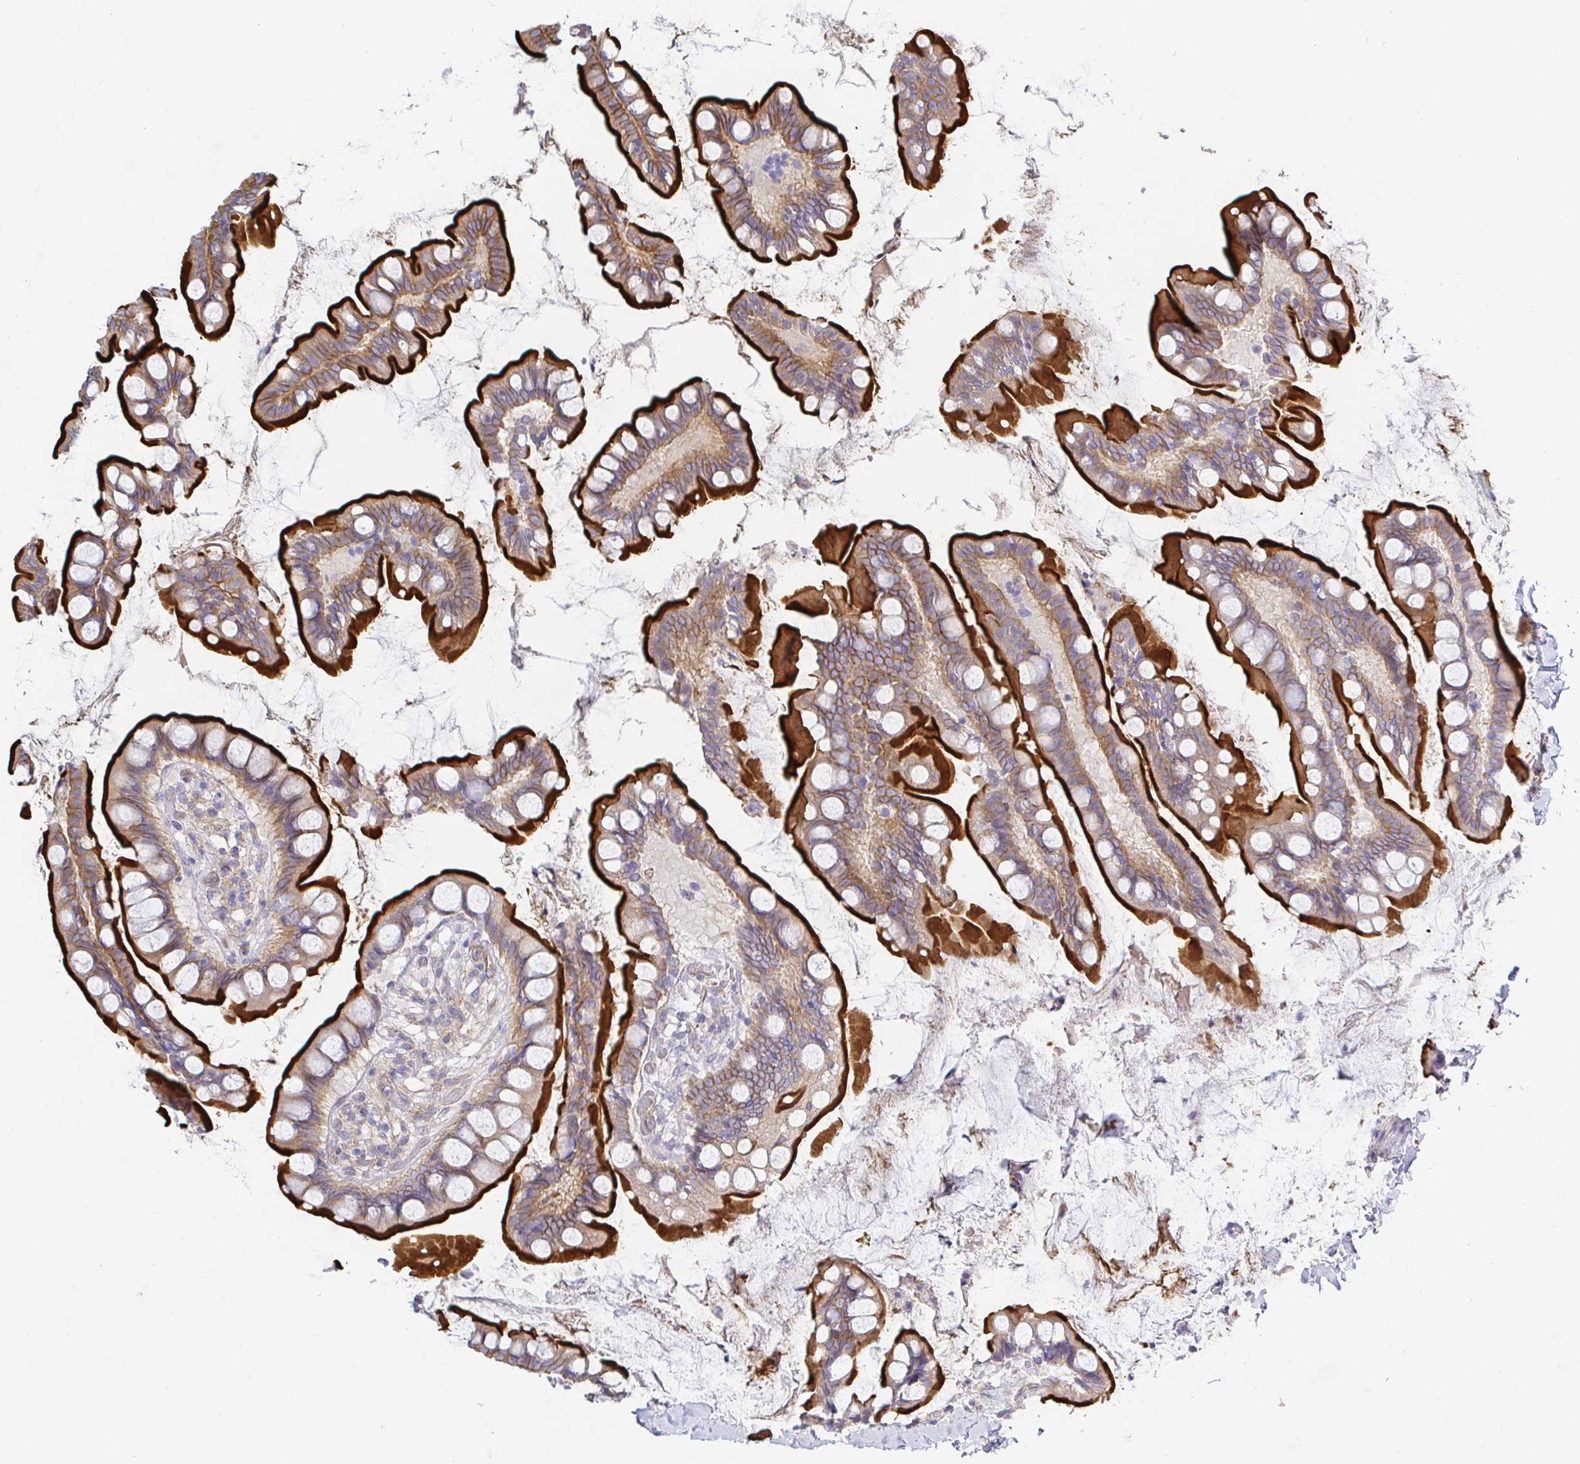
{"staining": {"intensity": "strong", "quantity": ">75%", "location": "cytoplasmic/membranous"}, "tissue": "small intestine", "cell_type": "Glandular cells", "image_type": "normal", "snomed": [{"axis": "morphology", "description": "Normal tissue, NOS"}, {"axis": "topography", "description": "Small intestine"}], "caption": "A brown stain labels strong cytoplasmic/membranous staining of a protein in glandular cells of normal small intestine. (Stains: DAB (3,3'-diaminobenzidine) in brown, nuclei in blue, Microscopy: brightfield microscopy at high magnification).", "gene": "ARL4D", "patient": {"sex": "male", "age": 70}}